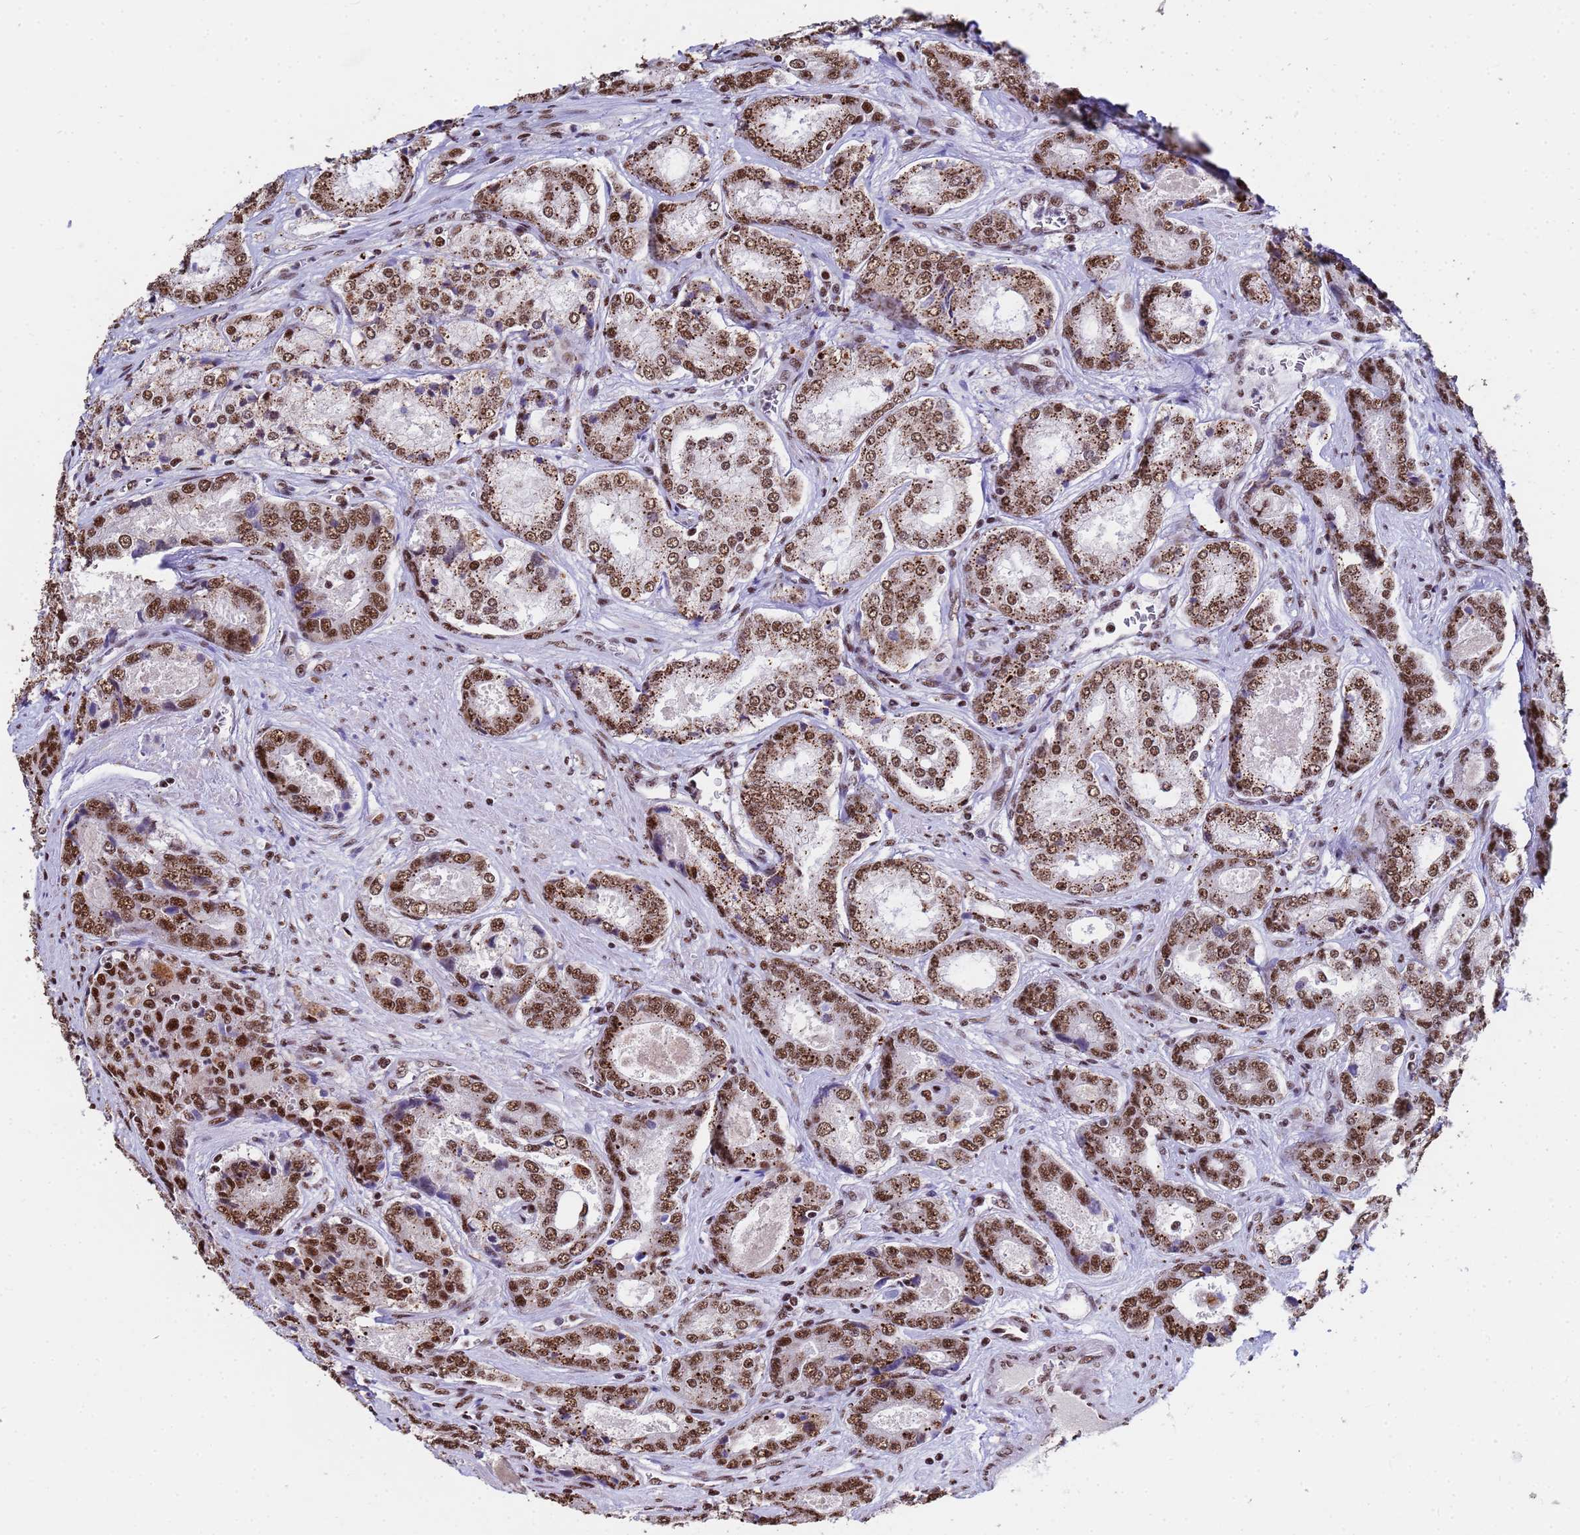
{"staining": {"intensity": "moderate", "quantity": ">75%", "location": "nuclear"}, "tissue": "prostate cancer", "cell_type": "Tumor cells", "image_type": "cancer", "snomed": [{"axis": "morphology", "description": "Adenocarcinoma, Low grade"}, {"axis": "topography", "description": "Prostate"}], "caption": "This micrograph displays prostate cancer (adenocarcinoma (low-grade)) stained with IHC to label a protein in brown. The nuclear of tumor cells show moderate positivity for the protein. Nuclei are counter-stained blue.", "gene": "SF3B2", "patient": {"sex": "male", "age": 68}}